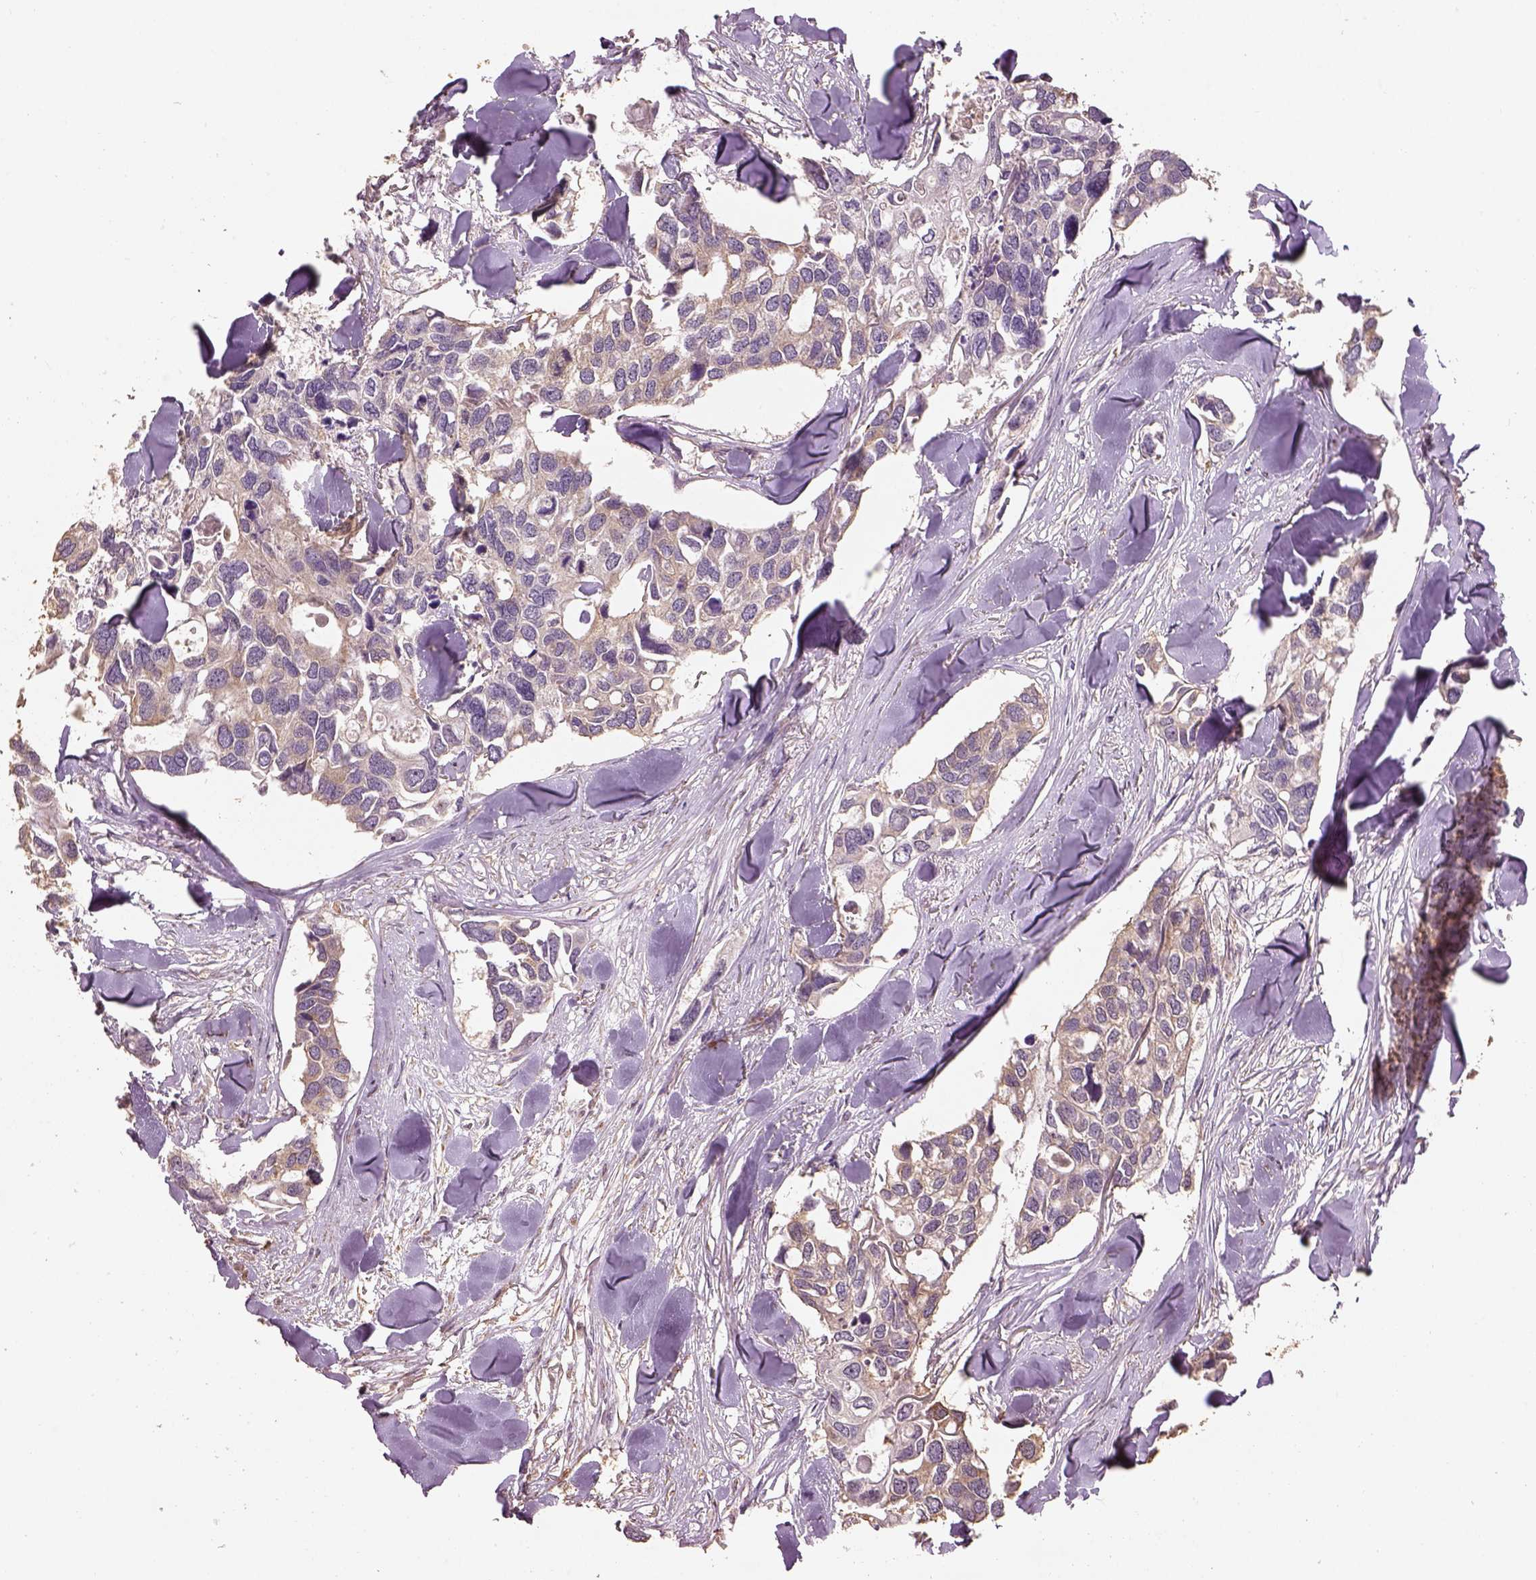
{"staining": {"intensity": "weak", "quantity": "25%-75%", "location": "cytoplasmic/membranous"}, "tissue": "breast cancer", "cell_type": "Tumor cells", "image_type": "cancer", "snomed": [{"axis": "morphology", "description": "Duct carcinoma"}, {"axis": "topography", "description": "Breast"}], "caption": "IHC image of neoplastic tissue: breast cancer (invasive ductal carcinoma) stained using IHC exhibits low levels of weak protein expression localized specifically in the cytoplasmic/membranous of tumor cells, appearing as a cytoplasmic/membranous brown color.", "gene": "AP1B1", "patient": {"sex": "female", "age": 83}}